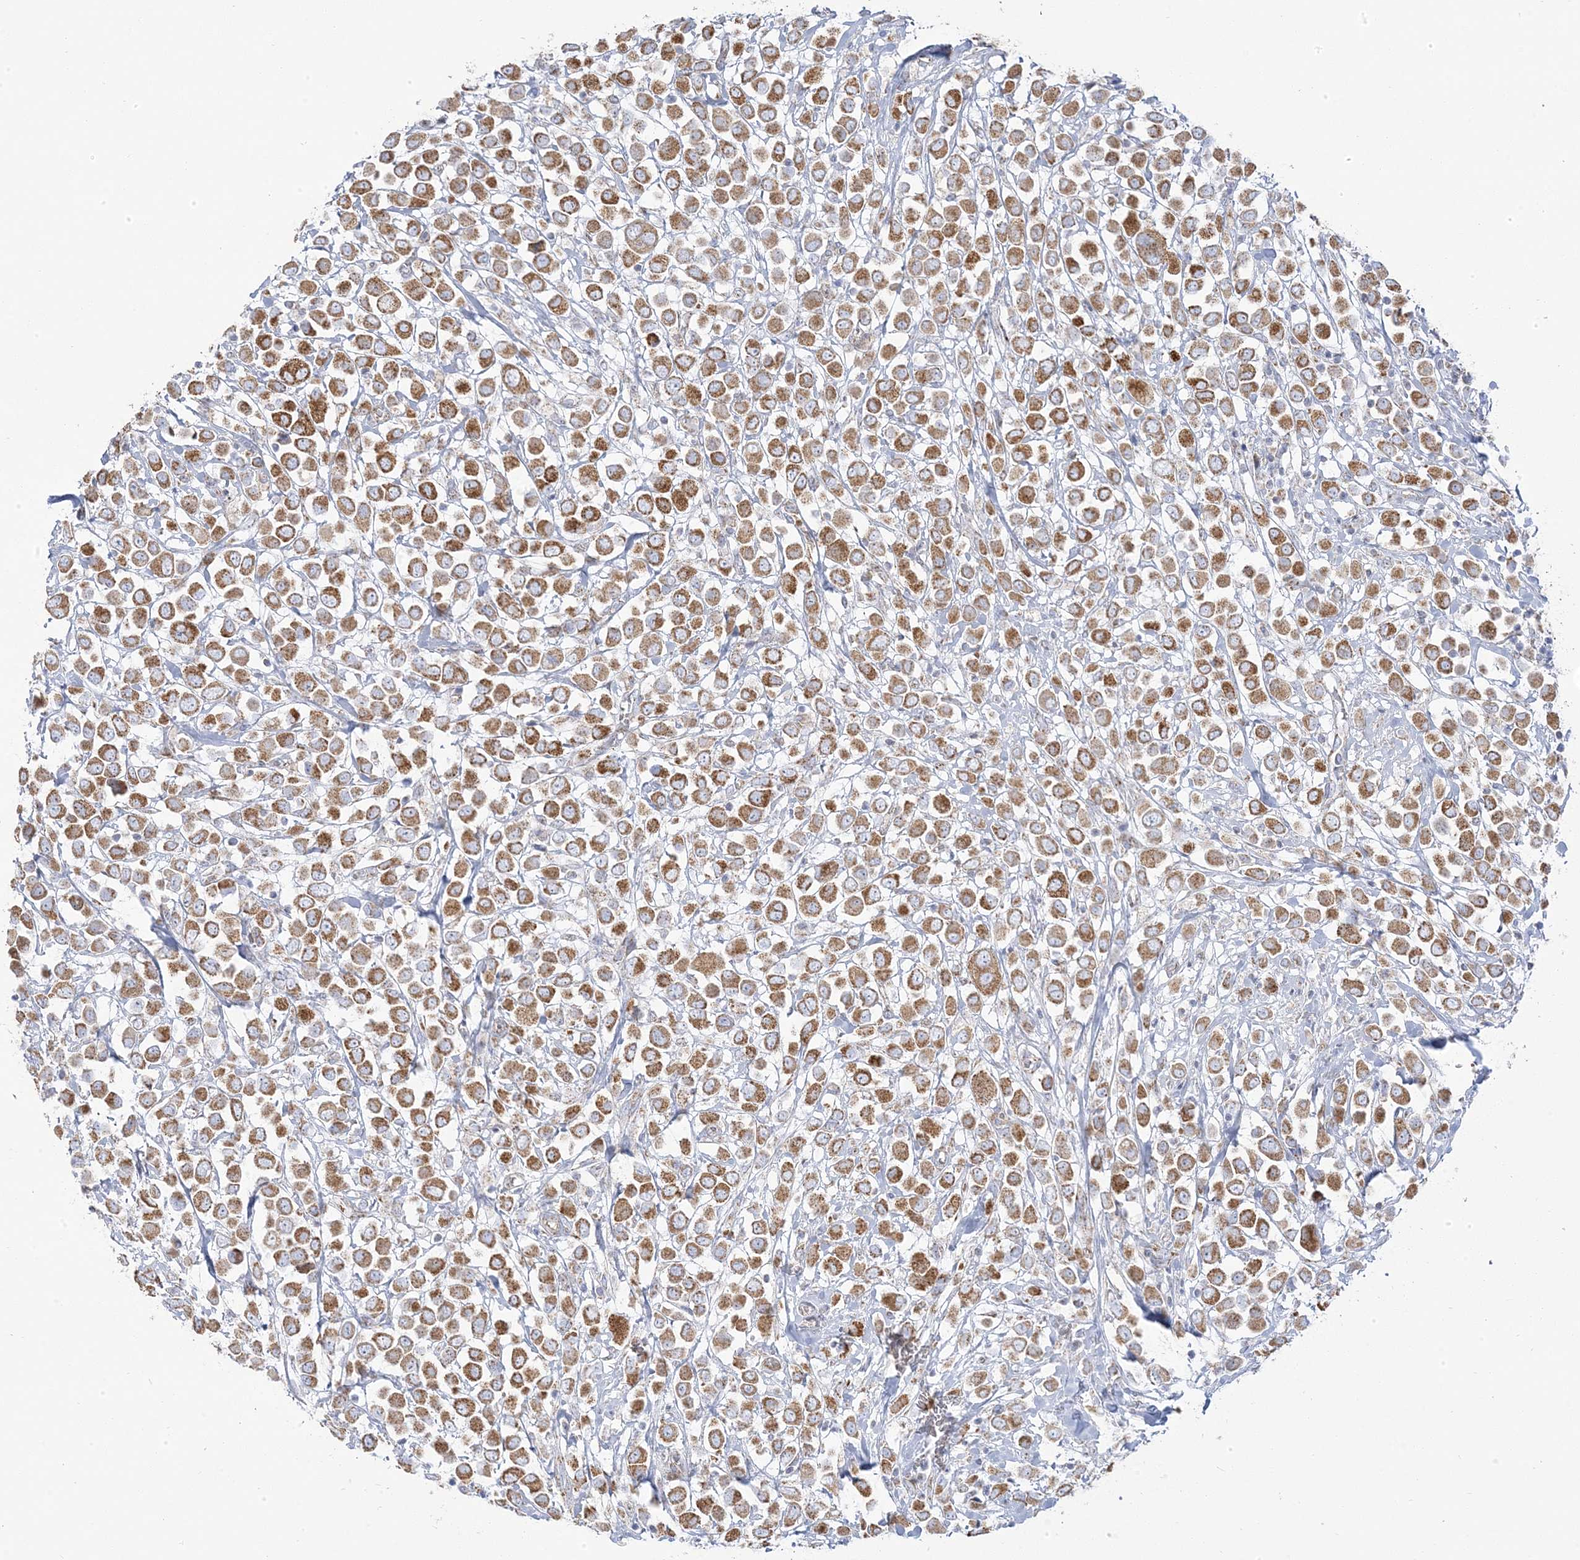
{"staining": {"intensity": "moderate", "quantity": ">75%", "location": "cytoplasmic/membranous"}, "tissue": "breast cancer", "cell_type": "Tumor cells", "image_type": "cancer", "snomed": [{"axis": "morphology", "description": "Duct carcinoma"}, {"axis": "topography", "description": "Breast"}], "caption": "High-power microscopy captured an immunohistochemistry histopathology image of breast cancer, revealing moderate cytoplasmic/membranous expression in approximately >75% of tumor cells.", "gene": "PCCB", "patient": {"sex": "female", "age": 61}}